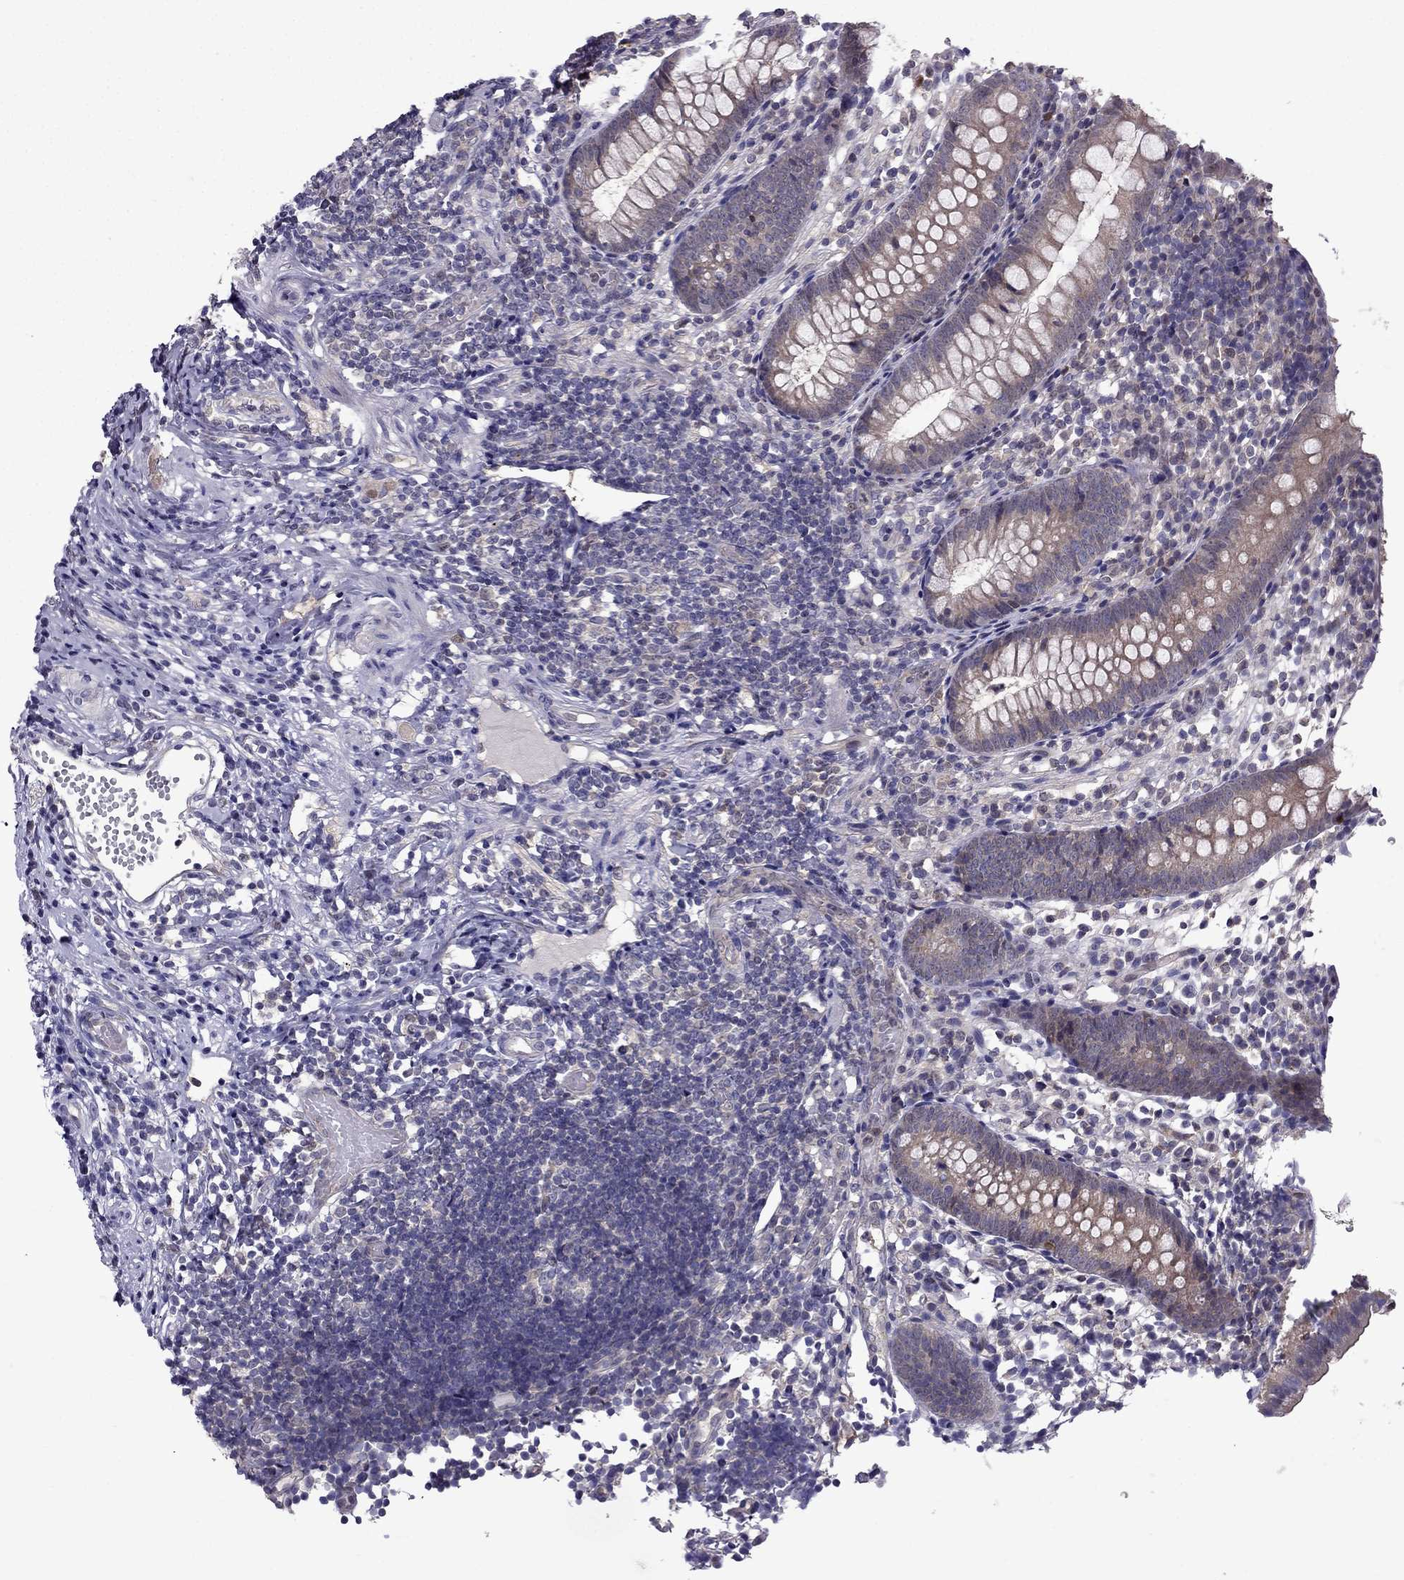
{"staining": {"intensity": "weak", "quantity": ">75%", "location": "cytoplasmic/membranous"}, "tissue": "appendix", "cell_type": "Glandular cells", "image_type": "normal", "snomed": [{"axis": "morphology", "description": "Normal tissue, NOS"}, {"axis": "topography", "description": "Appendix"}], "caption": "IHC staining of normal appendix, which shows low levels of weak cytoplasmic/membranous staining in about >75% of glandular cells indicating weak cytoplasmic/membranous protein positivity. The staining was performed using DAB (brown) for protein detection and nuclei were counterstained in hematoxylin (blue).", "gene": "CDK5", "patient": {"sex": "female", "age": 40}}